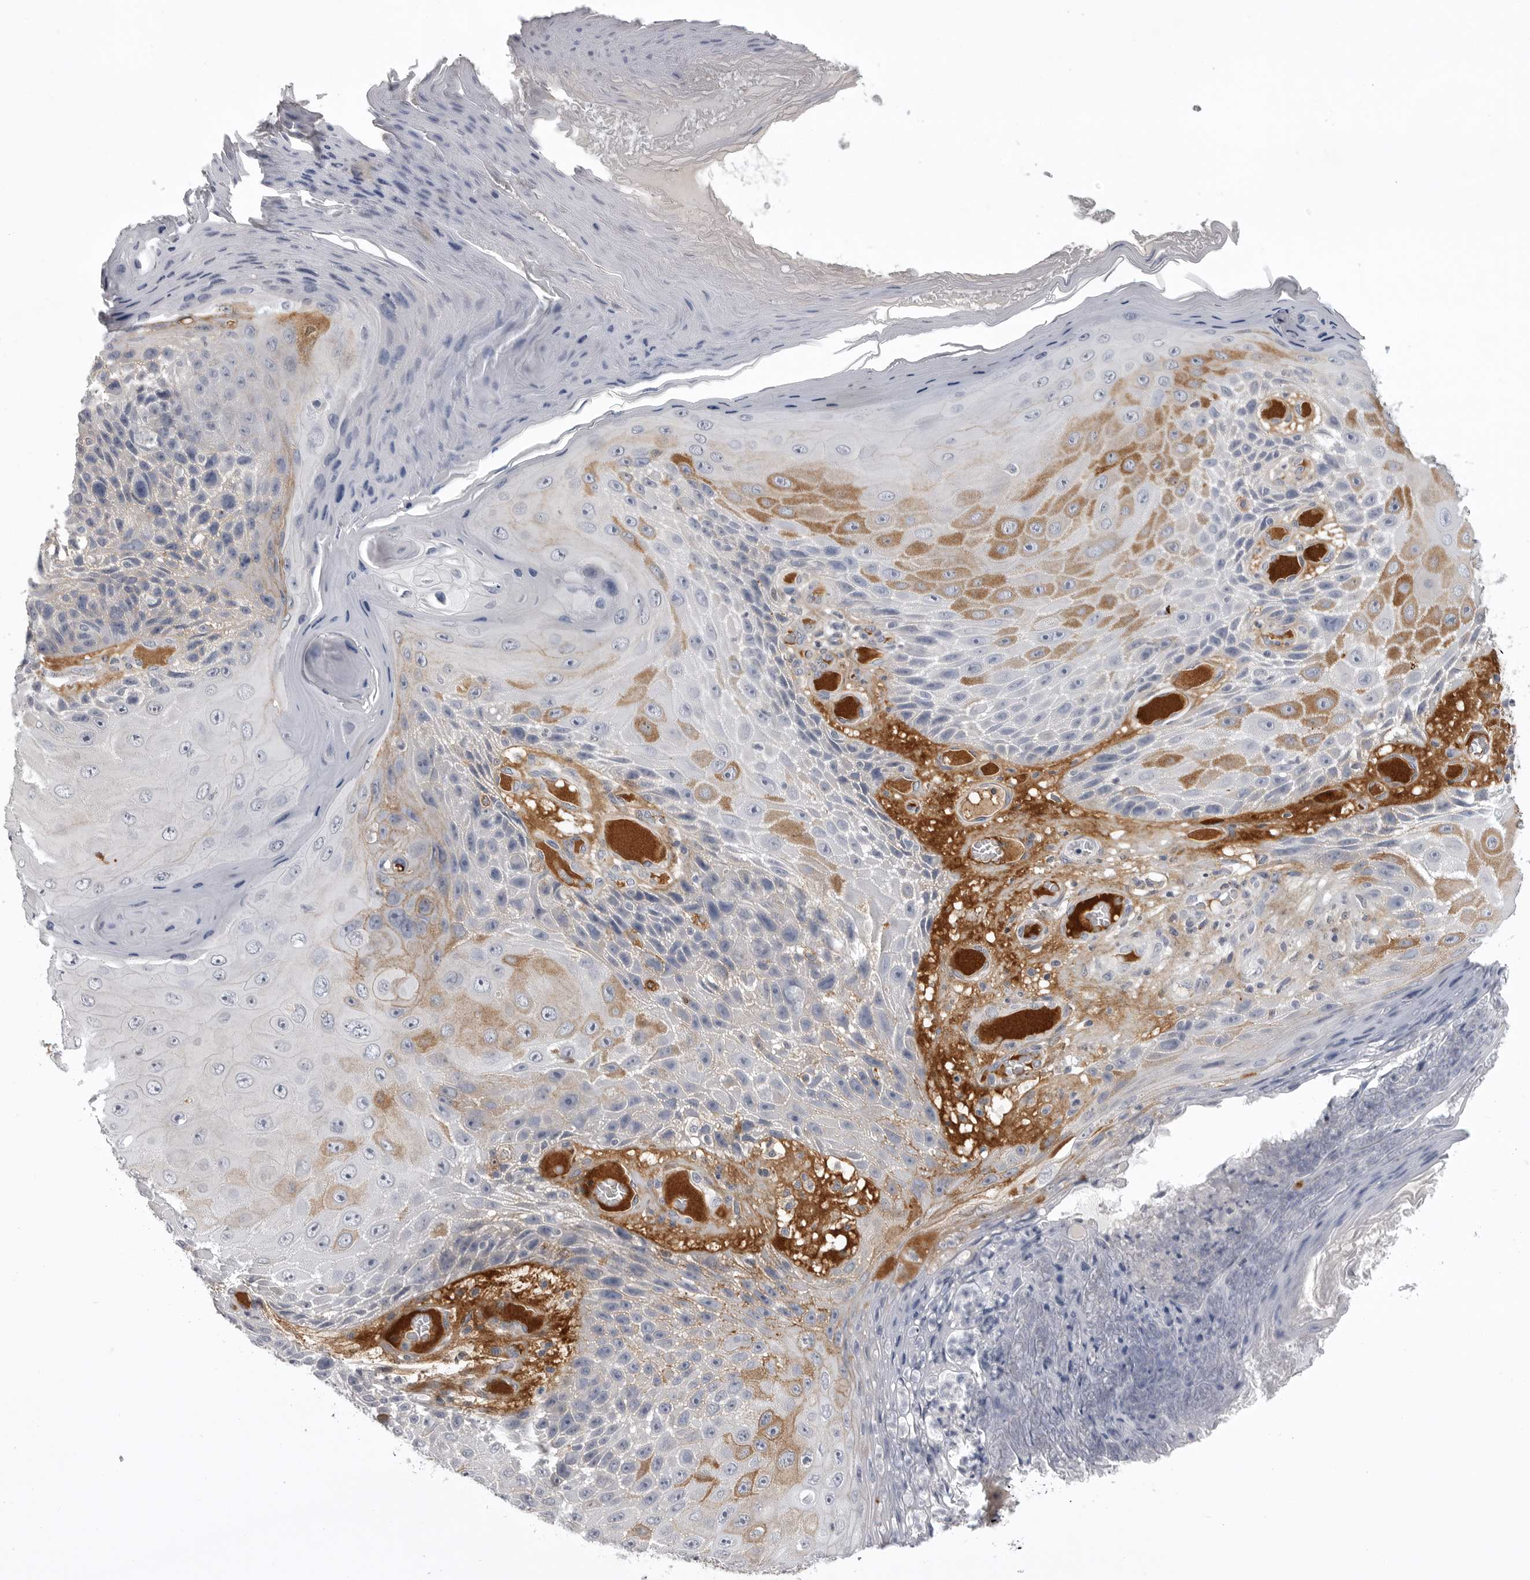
{"staining": {"intensity": "negative", "quantity": "none", "location": "none"}, "tissue": "skin cancer", "cell_type": "Tumor cells", "image_type": "cancer", "snomed": [{"axis": "morphology", "description": "Squamous cell carcinoma, NOS"}, {"axis": "topography", "description": "Skin"}], "caption": "Immunohistochemical staining of skin cancer exhibits no significant expression in tumor cells.", "gene": "SERPING1", "patient": {"sex": "female", "age": 88}}